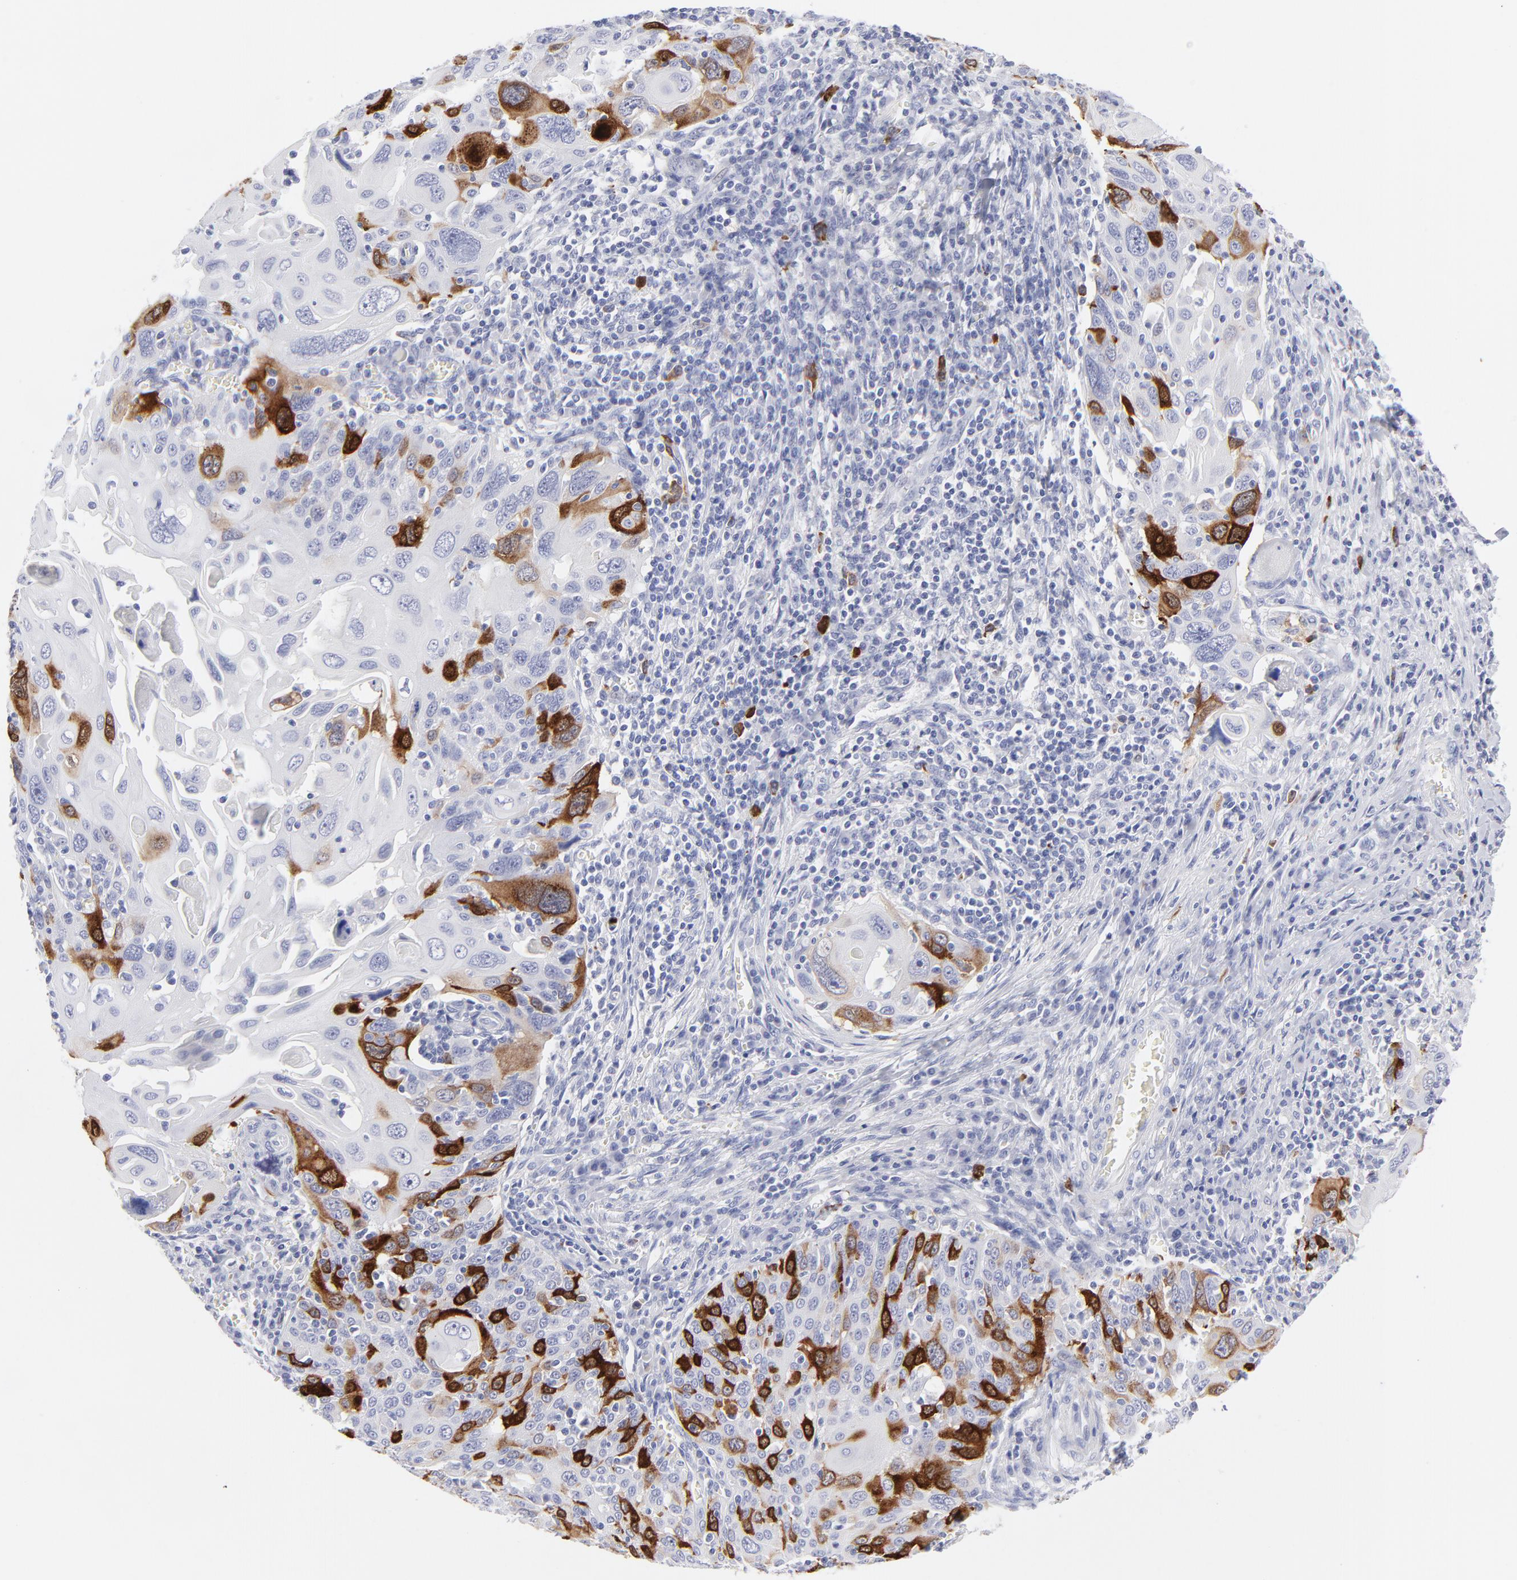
{"staining": {"intensity": "strong", "quantity": "<25%", "location": "cytoplasmic/membranous"}, "tissue": "cervical cancer", "cell_type": "Tumor cells", "image_type": "cancer", "snomed": [{"axis": "morphology", "description": "Squamous cell carcinoma, NOS"}, {"axis": "topography", "description": "Cervix"}], "caption": "Immunohistochemistry image of neoplastic tissue: cervical cancer stained using immunohistochemistry (IHC) reveals medium levels of strong protein expression localized specifically in the cytoplasmic/membranous of tumor cells, appearing as a cytoplasmic/membranous brown color.", "gene": "CCNB1", "patient": {"sex": "female", "age": 54}}